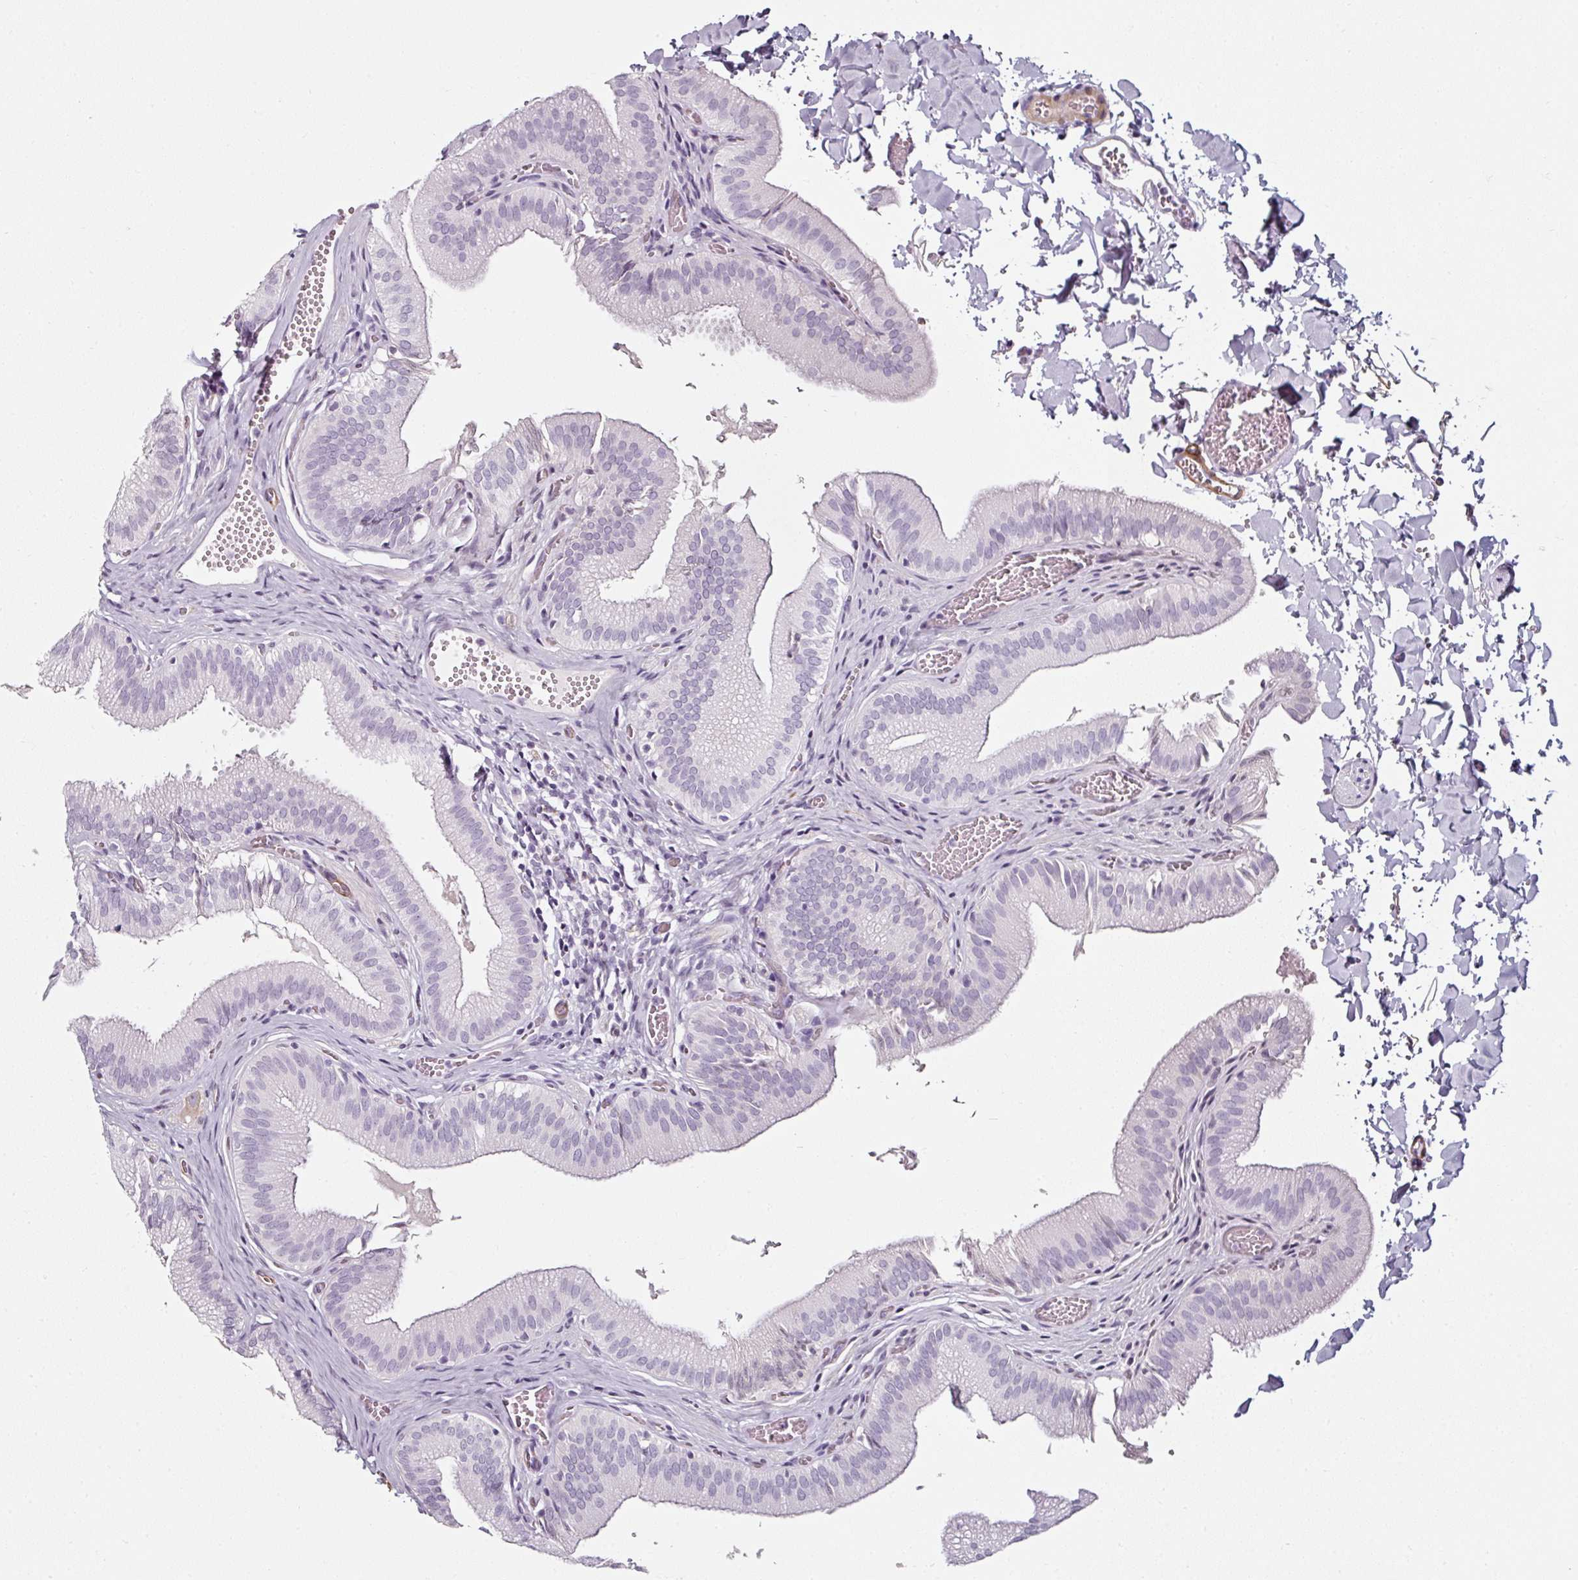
{"staining": {"intensity": "negative", "quantity": "none", "location": "none"}, "tissue": "gallbladder", "cell_type": "Glandular cells", "image_type": "normal", "snomed": [{"axis": "morphology", "description": "Normal tissue, NOS"}, {"axis": "topography", "description": "Gallbladder"}, {"axis": "topography", "description": "Peripheral nerve tissue"}], "caption": "There is no significant positivity in glandular cells of gallbladder. (DAB (3,3'-diaminobenzidine) immunohistochemistry with hematoxylin counter stain).", "gene": "CAP2", "patient": {"sex": "male", "age": 17}}